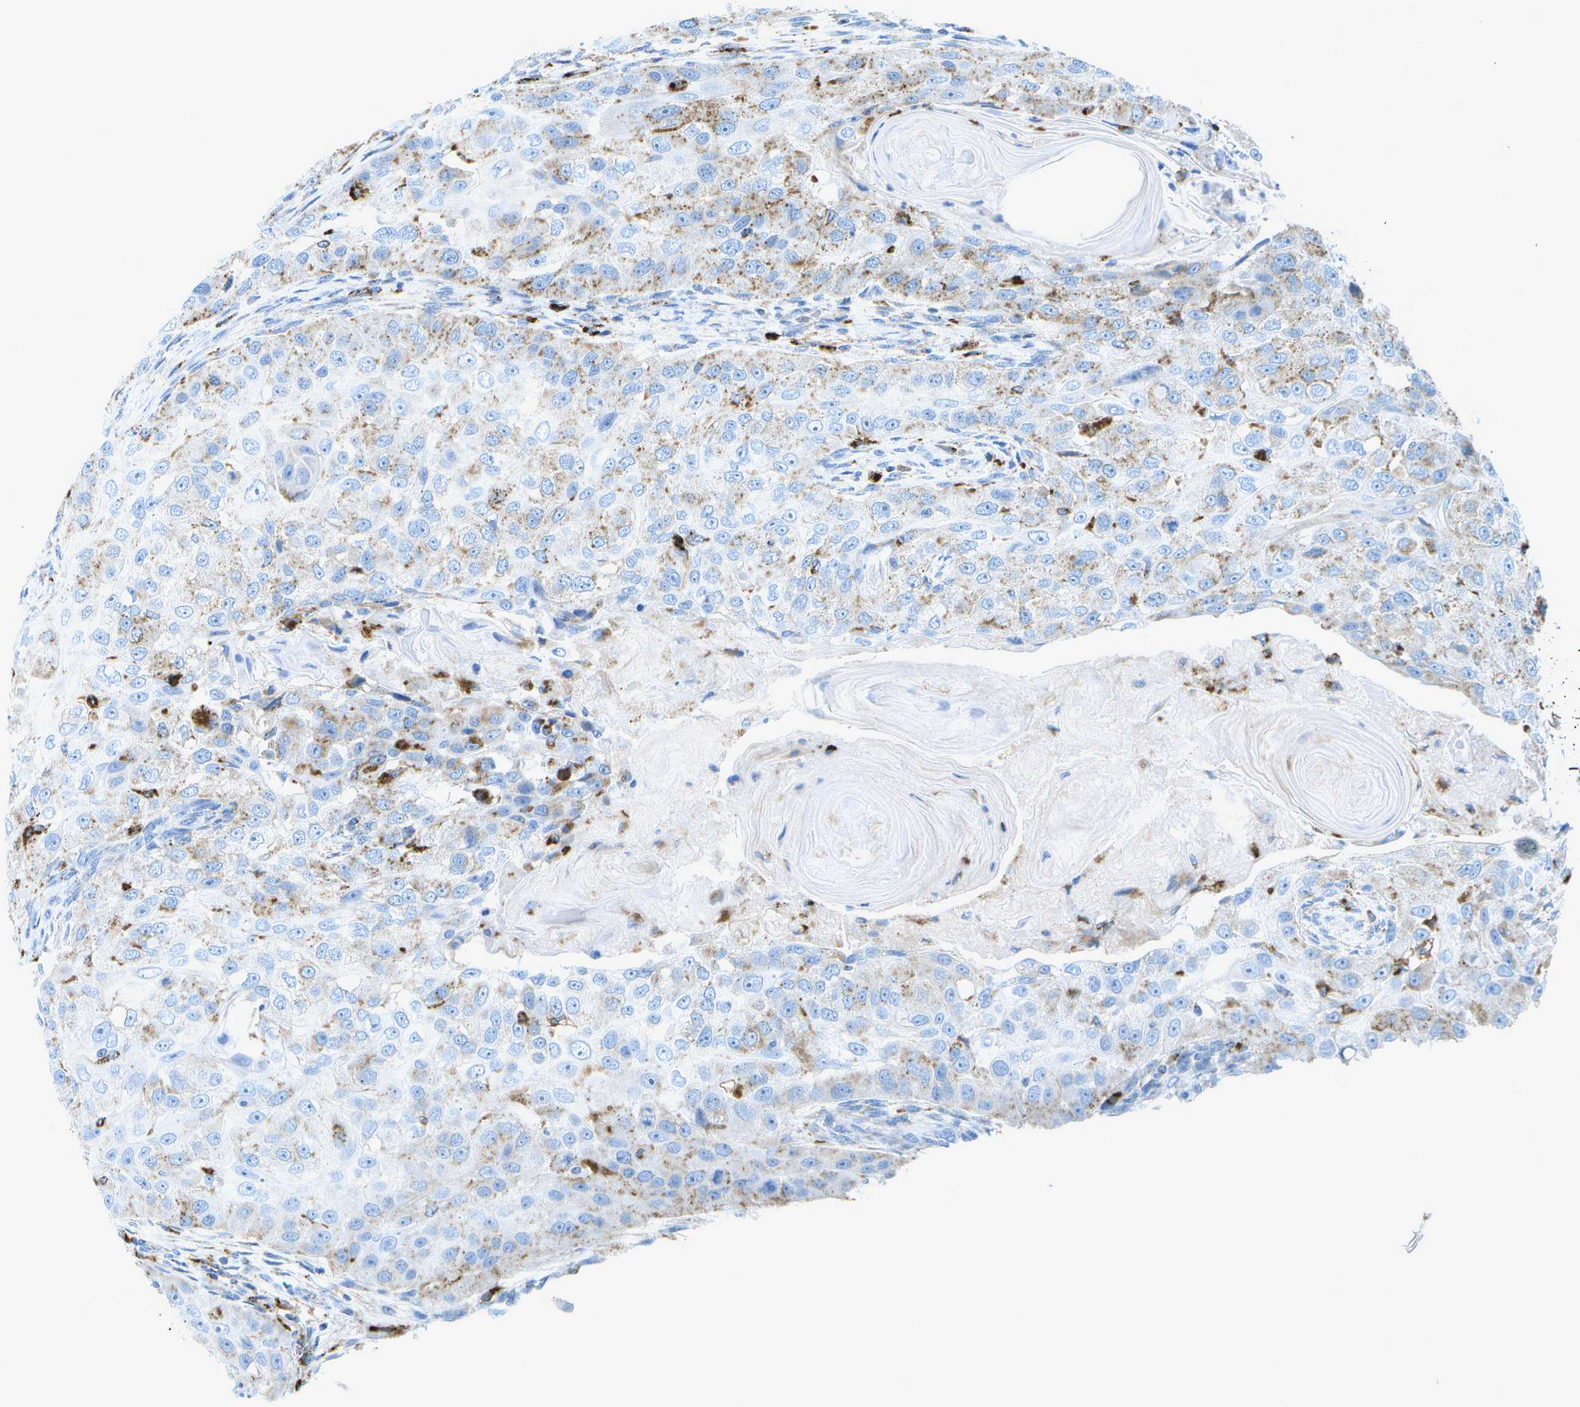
{"staining": {"intensity": "weak", "quantity": "25%-75%", "location": "cytoplasmic/membranous"}, "tissue": "head and neck cancer", "cell_type": "Tumor cells", "image_type": "cancer", "snomed": [{"axis": "morphology", "description": "Normal tissue, NOS"}, {"axis": "morphology", "description": "Squamous cell carcinoma, NOS"}, {"axis": "topography", "description": "Skeletal muscle"}, {"axis": "topography", "description": "Head-Neck"}], "caption": "The micrograph exhibits immunohistochemical staining of head and neck cancer. There is weak cytoplasmic/membranous staining is present in approximately 25%-75% of tumor cells. The staining was performed using DAB (3,3'-diaminobenzidine), with brown indicating positive protein expression. Nuclei are stained blue with hematoxylin.", "gene": "PRCP", "patient": {"sex": "male", "age": 51}}